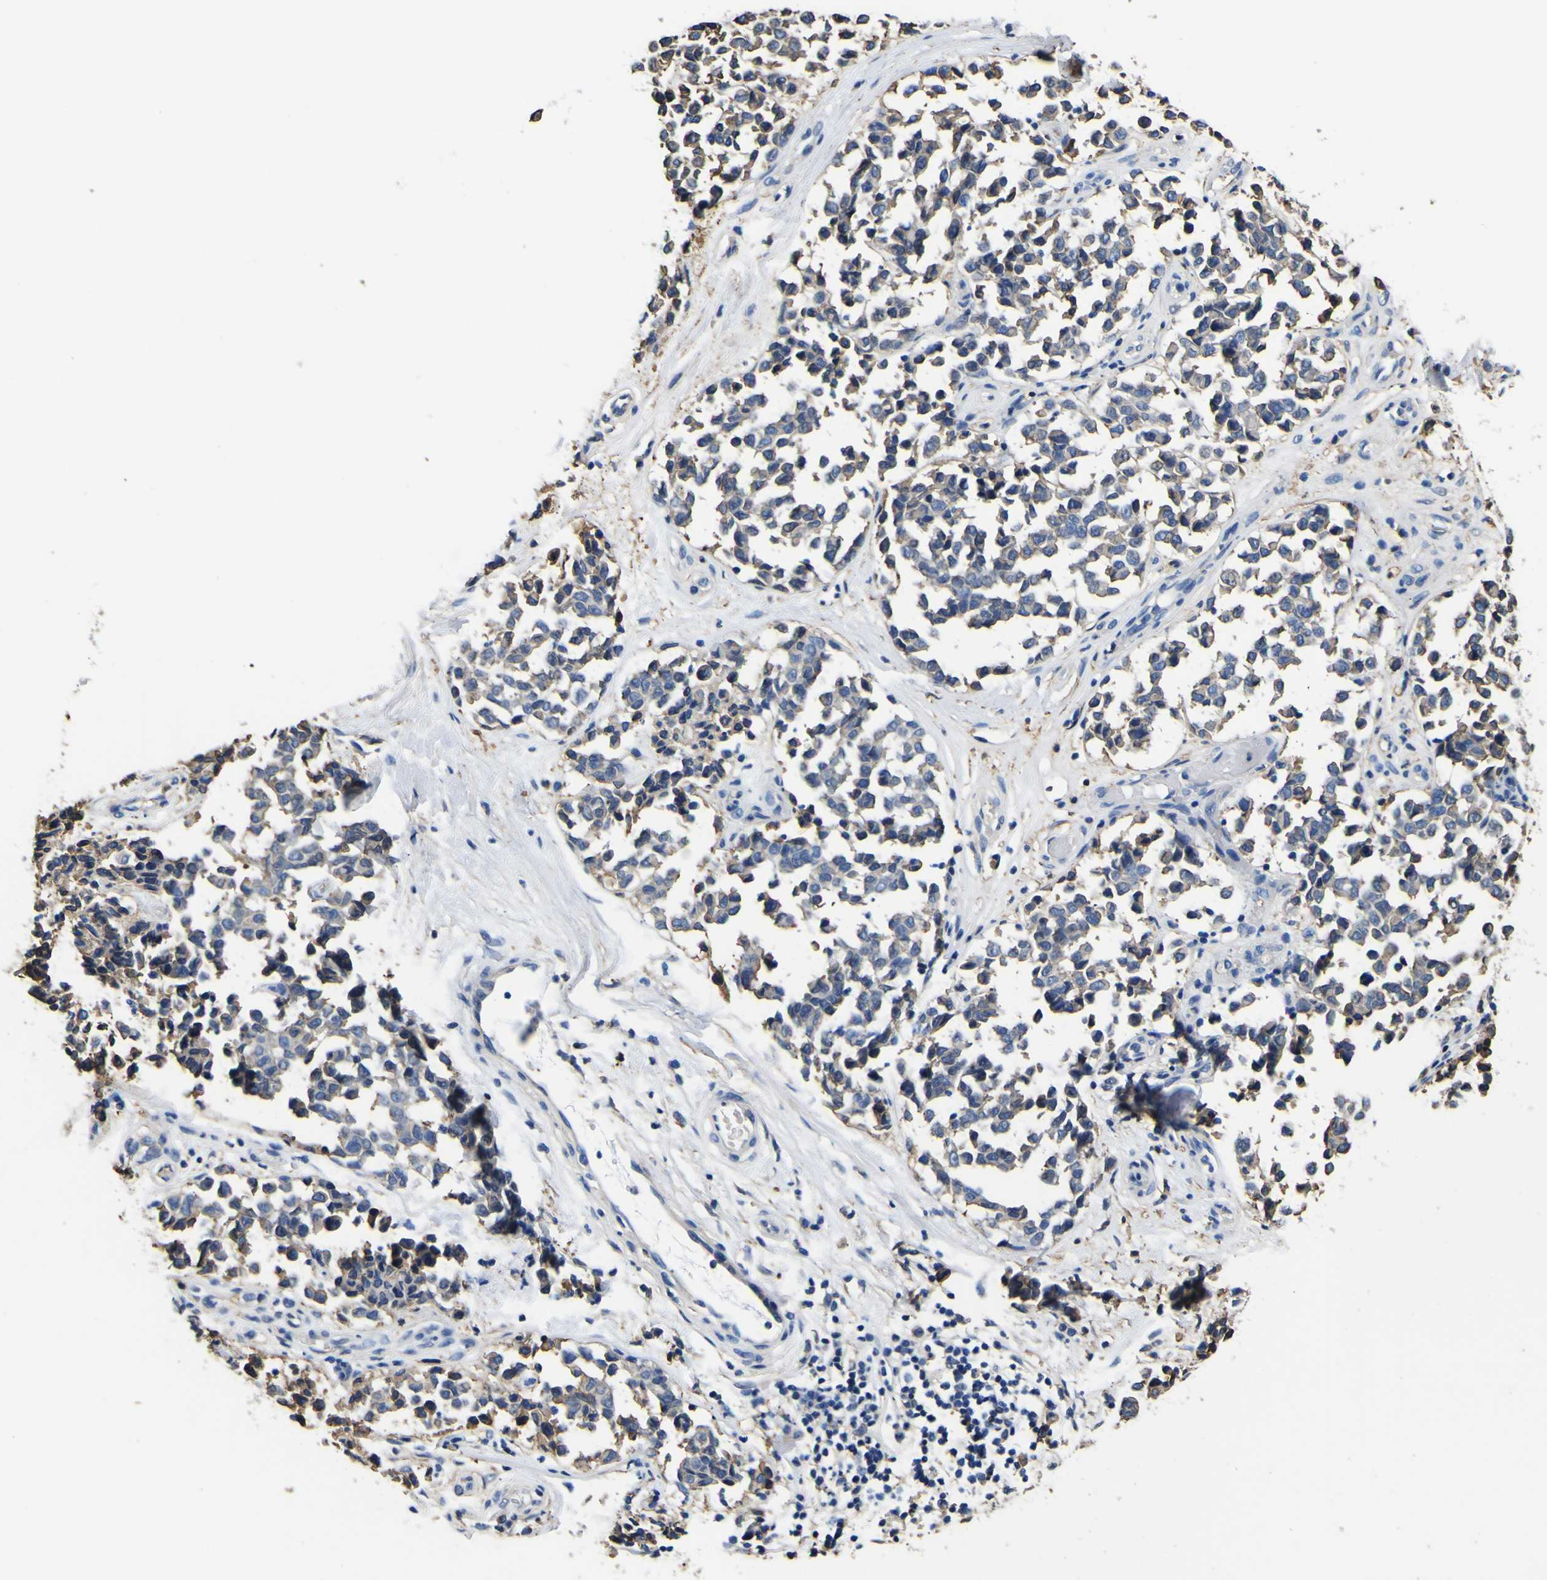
{"staining": {"intensity": "moderate", "quantity": "25%-75%", "location": "cytoplasmic/membranous"}, "tissue": "melanoma", "cell_type": "Tumor cells", "image_type": "cancer", "snomed": [{"axis": "morphology", "description": "Malignant melanoma, NOS"}, {"axis": "topography", "description": "Skin"}], "caption": "The immunohistochemical stain labels moderate cytoplasmic/membranous staining in tumor cells of melanoma tissue. The staining was performed using DAB to visualize the protein expression in brown, while the nuclei were stained in blue with hematoxylin (Magnification: 20x).", "gene": "PXDN", "patient": {"sex": "female", "age": 64}}